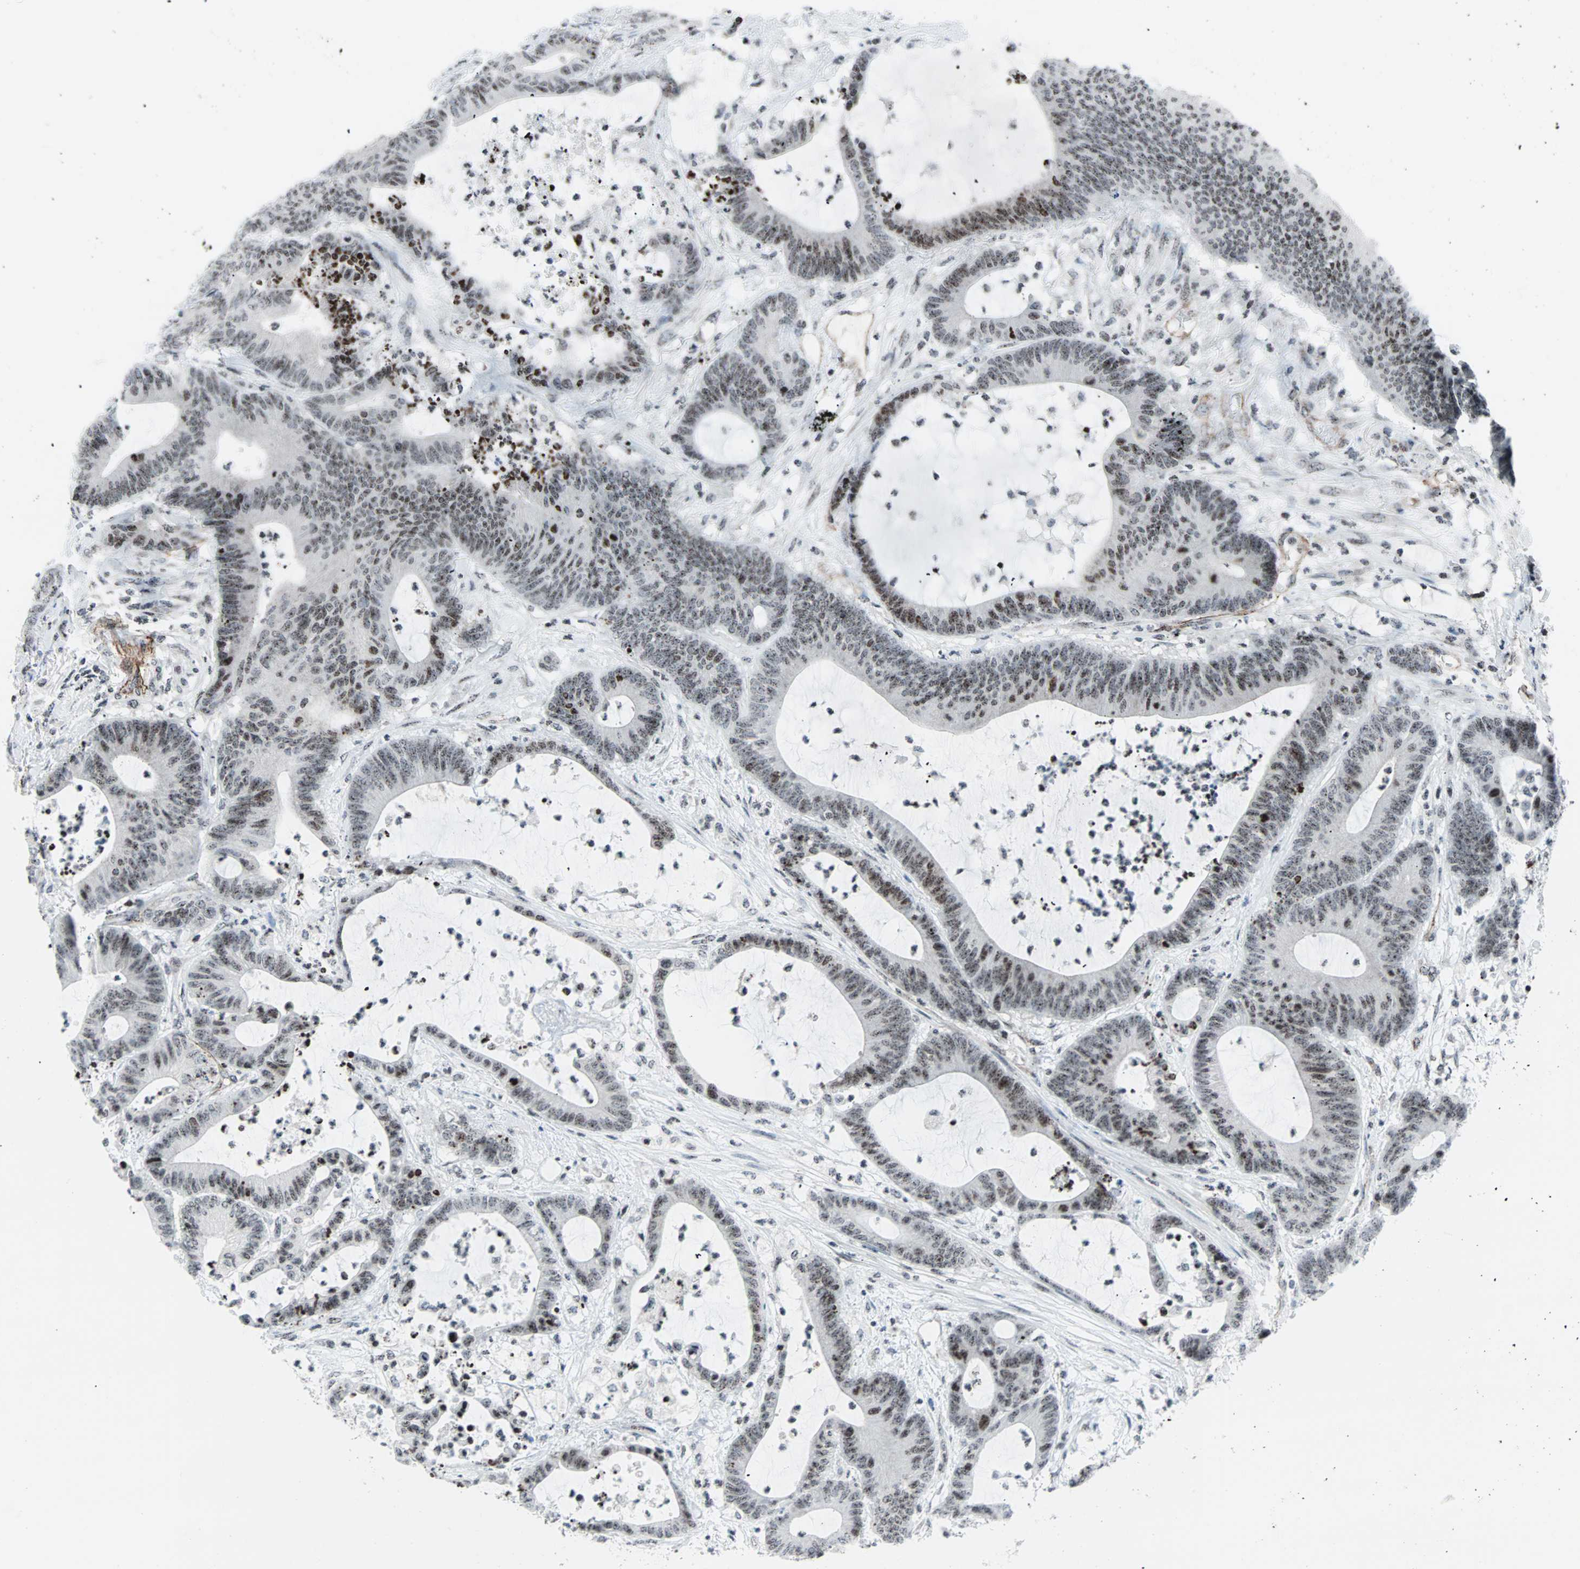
{"staining": {"intensity": "weak", "quantity": ">75%", "location": "nuclear"}, "tissue": "colorectal cancer", "cell_type": "Tumor cells", "image_type": "cancer", "snomed": [{"axis": "morphology", "description": "Adenocarcinoma, NOS"}, {"axis": "topography", "description": "Colon"}], "caption": "Tumor cells reveal low levels of weak nuclear positivity in approximately >75% of cells in human adenocarcinoma (colorectal).", "gene": "CENPA", "patient": {"sex": "female", "age": 84}}